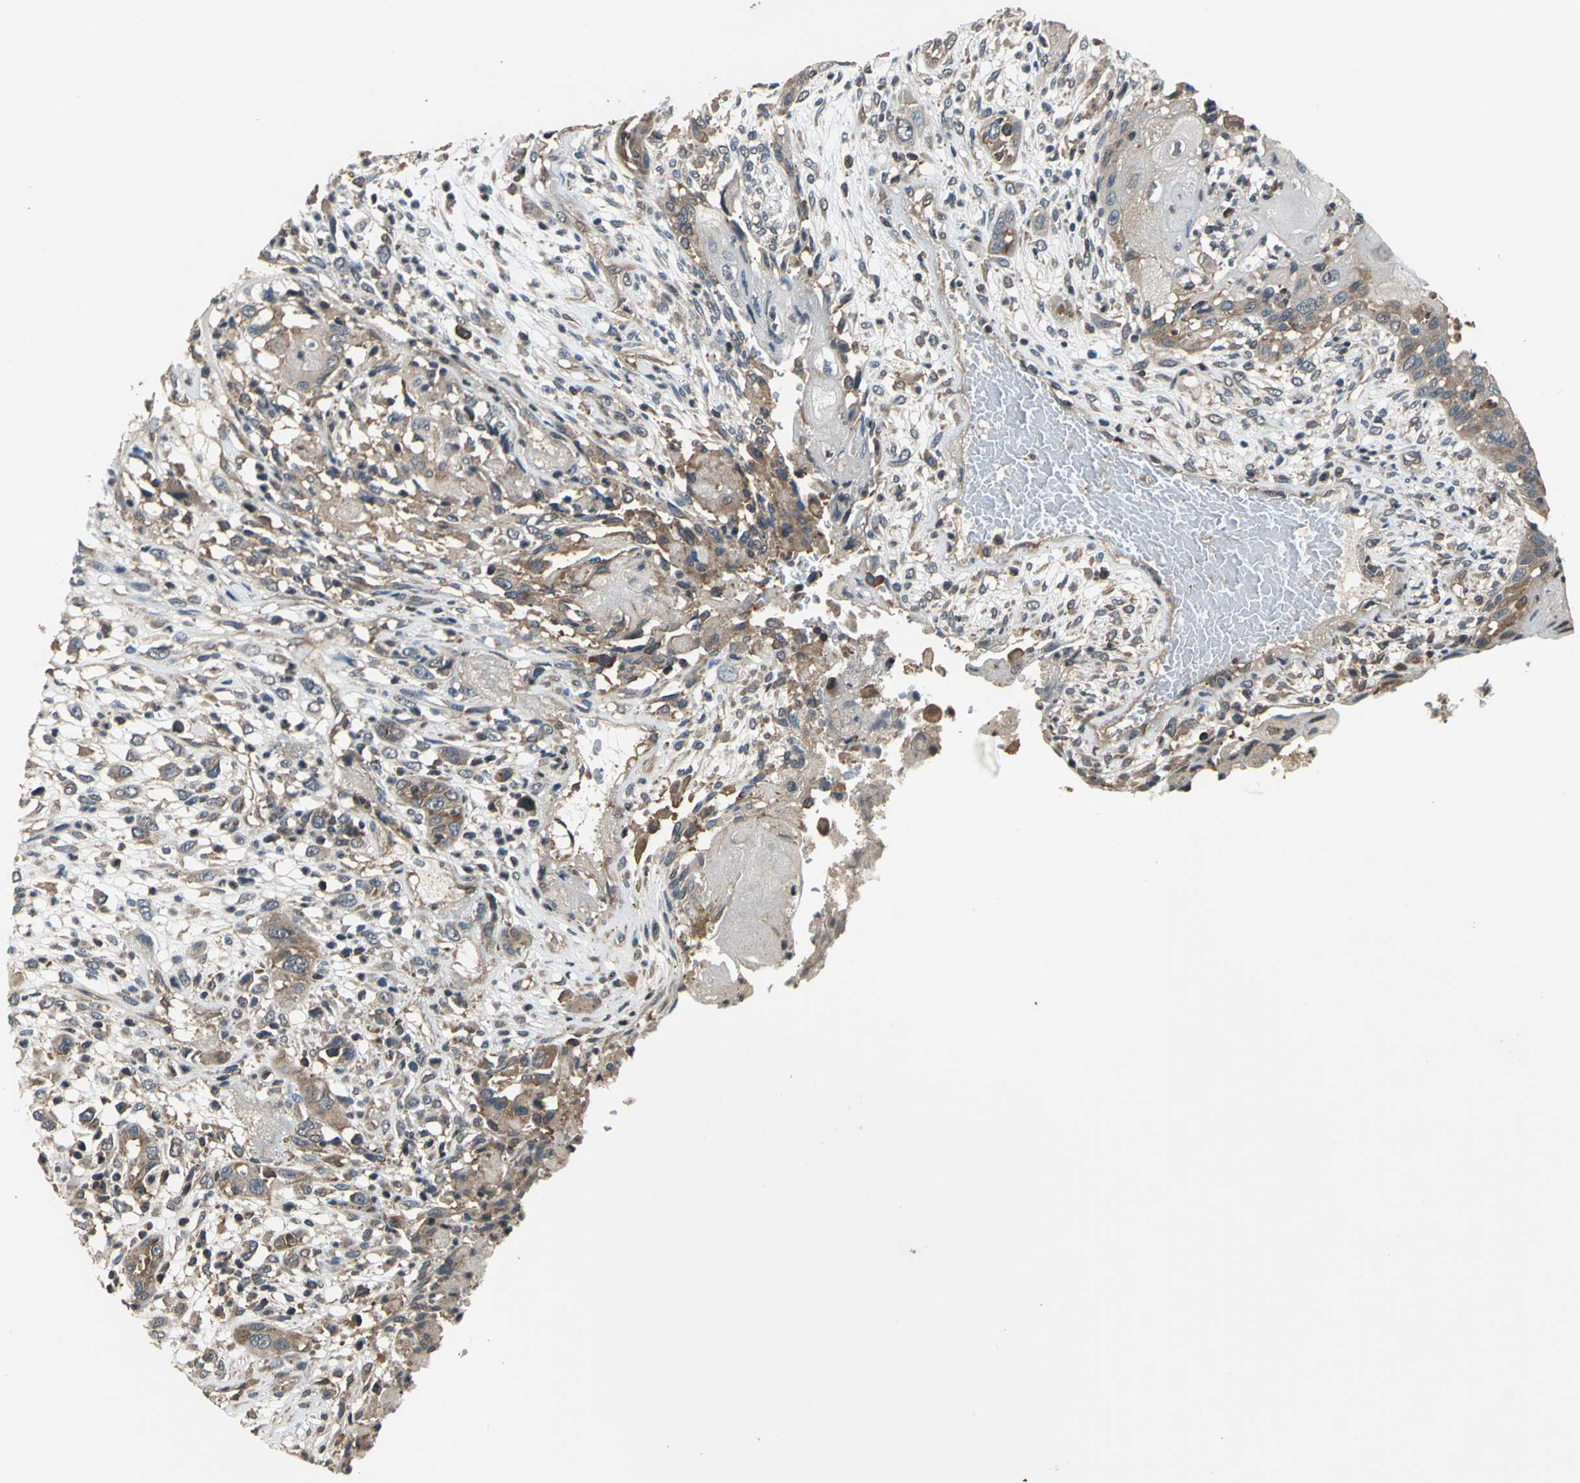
{"staining": {"intensity": "moderate", "quantity": "25%-75%", "location": "cytoplasmic/membranous"}, "tissue": "head and neck cancer", "cell_type": "Tumor cells", "image_type": "cancer", "snomed": [{"axis": "morphology", "description": "Necrosis, NOS"}, {"axis": "morphology", "description": "Neoplasm, malignant, NOS"}, {"axis": "topography", "description": "Salivary gland"}, {"axis": "topography", "description": "Head-Neck"}], "caption": "Brown immunohistochemical staining in head and neck neoplasm (malignant) reveals moderate cytoplasmic/membranous expression in approximately 25%-75% of tumor cells. (brown staining indicates protein expression, while blue staining denotes nuclei).", "gene": "EIF2B2", "patient": {"sex": "male", "age": 43}}